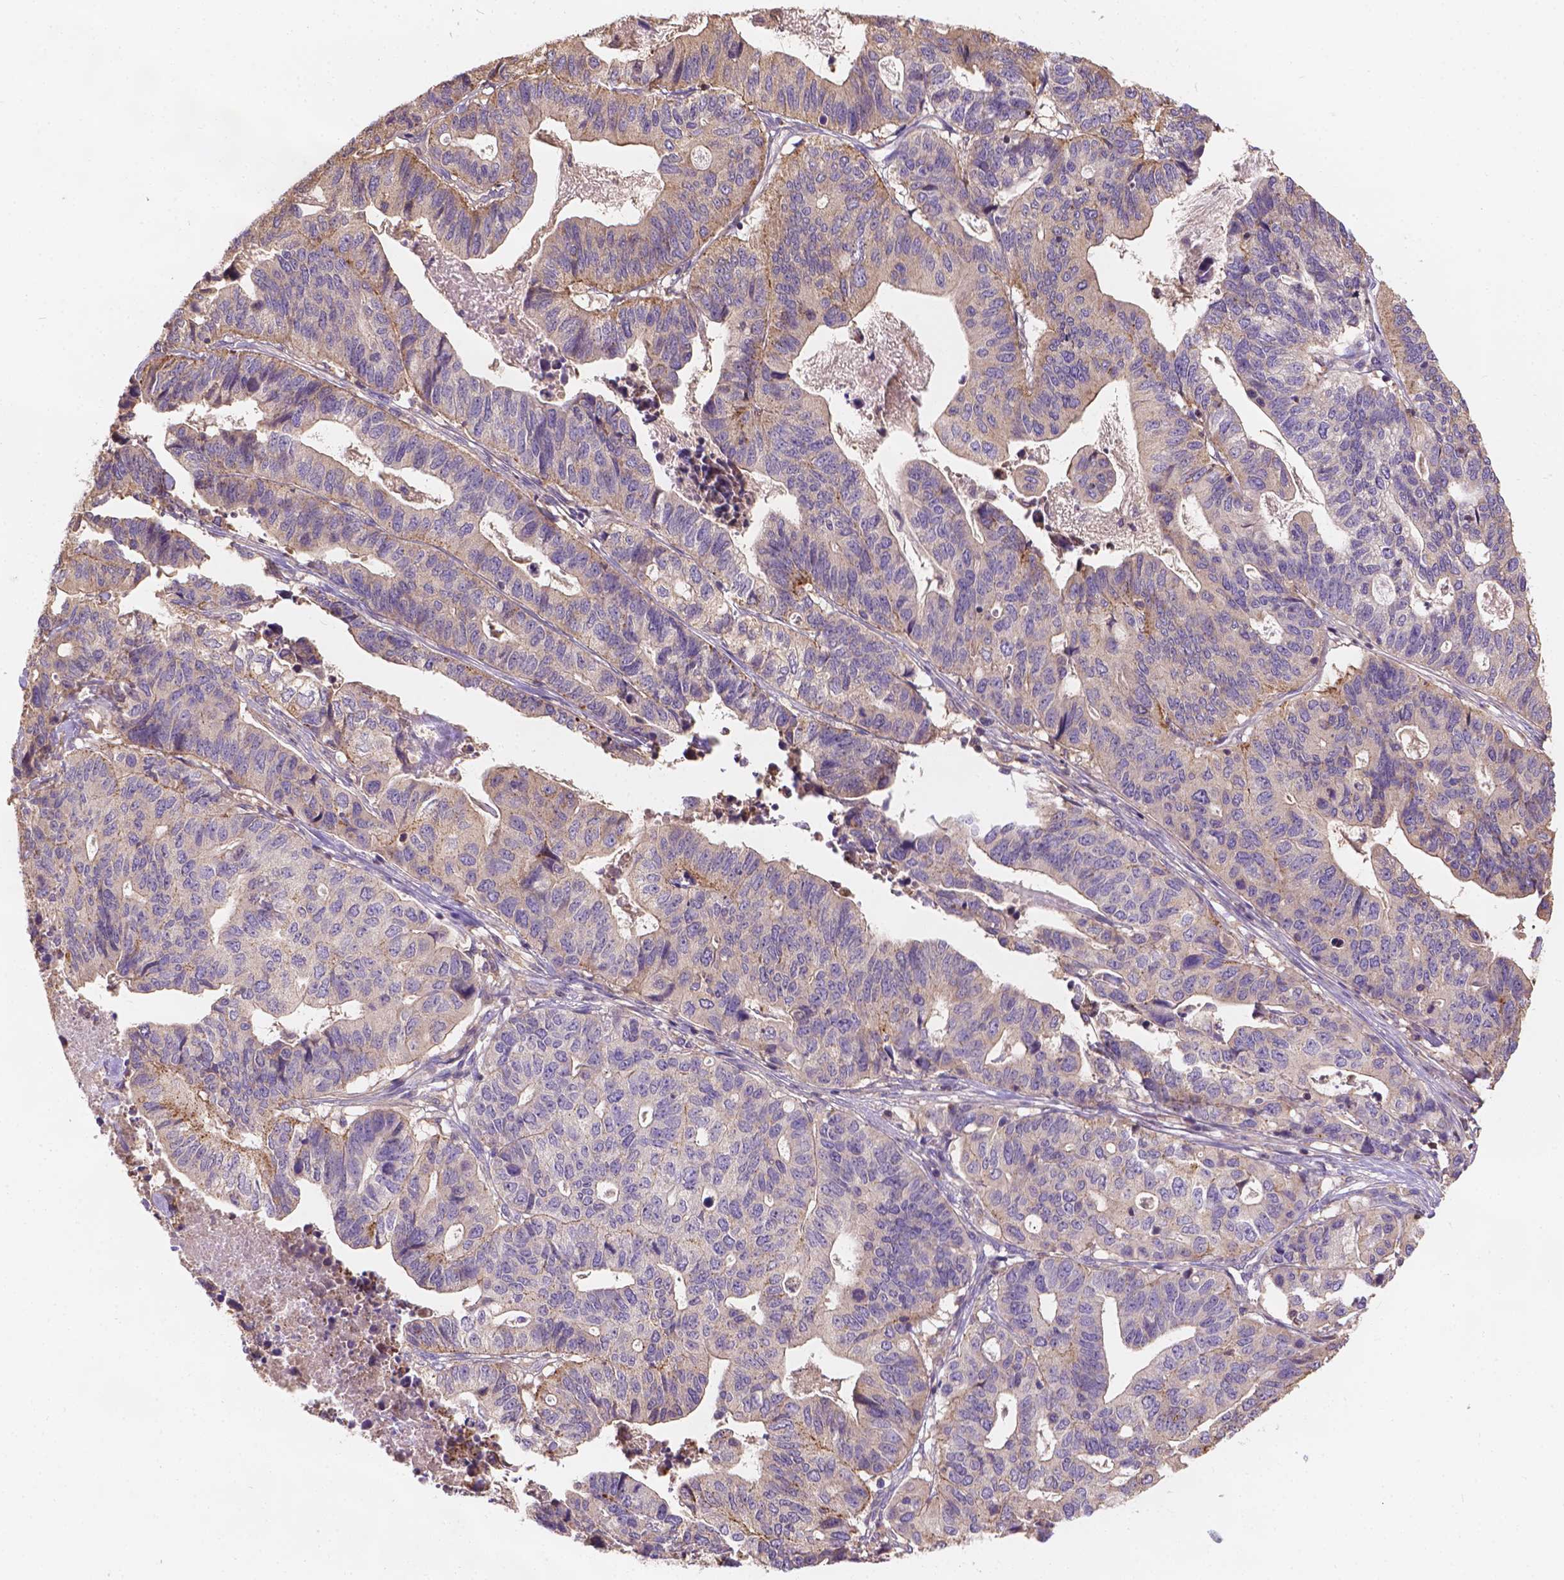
{"staining": {"intensity": "moderate", "quantity": "<25%", "location": "cytoplasmic/membranous"}, "tissue": "stomach cancer", "cell_type": "Tumor cells", "image_type": "cancer", "snomed": [{"axis": "morphology", "description": "Adenocarcinoma, NOS"}, {"axis": "topography", "description": "Stomach, upper"}], "caption": "Human stomach cancer (adenocarcinoma) stained with a protein marker displays moderate staining in tumor cells.", "gene": "CDK10", "patient": {"sex": "female", "age": 67}}